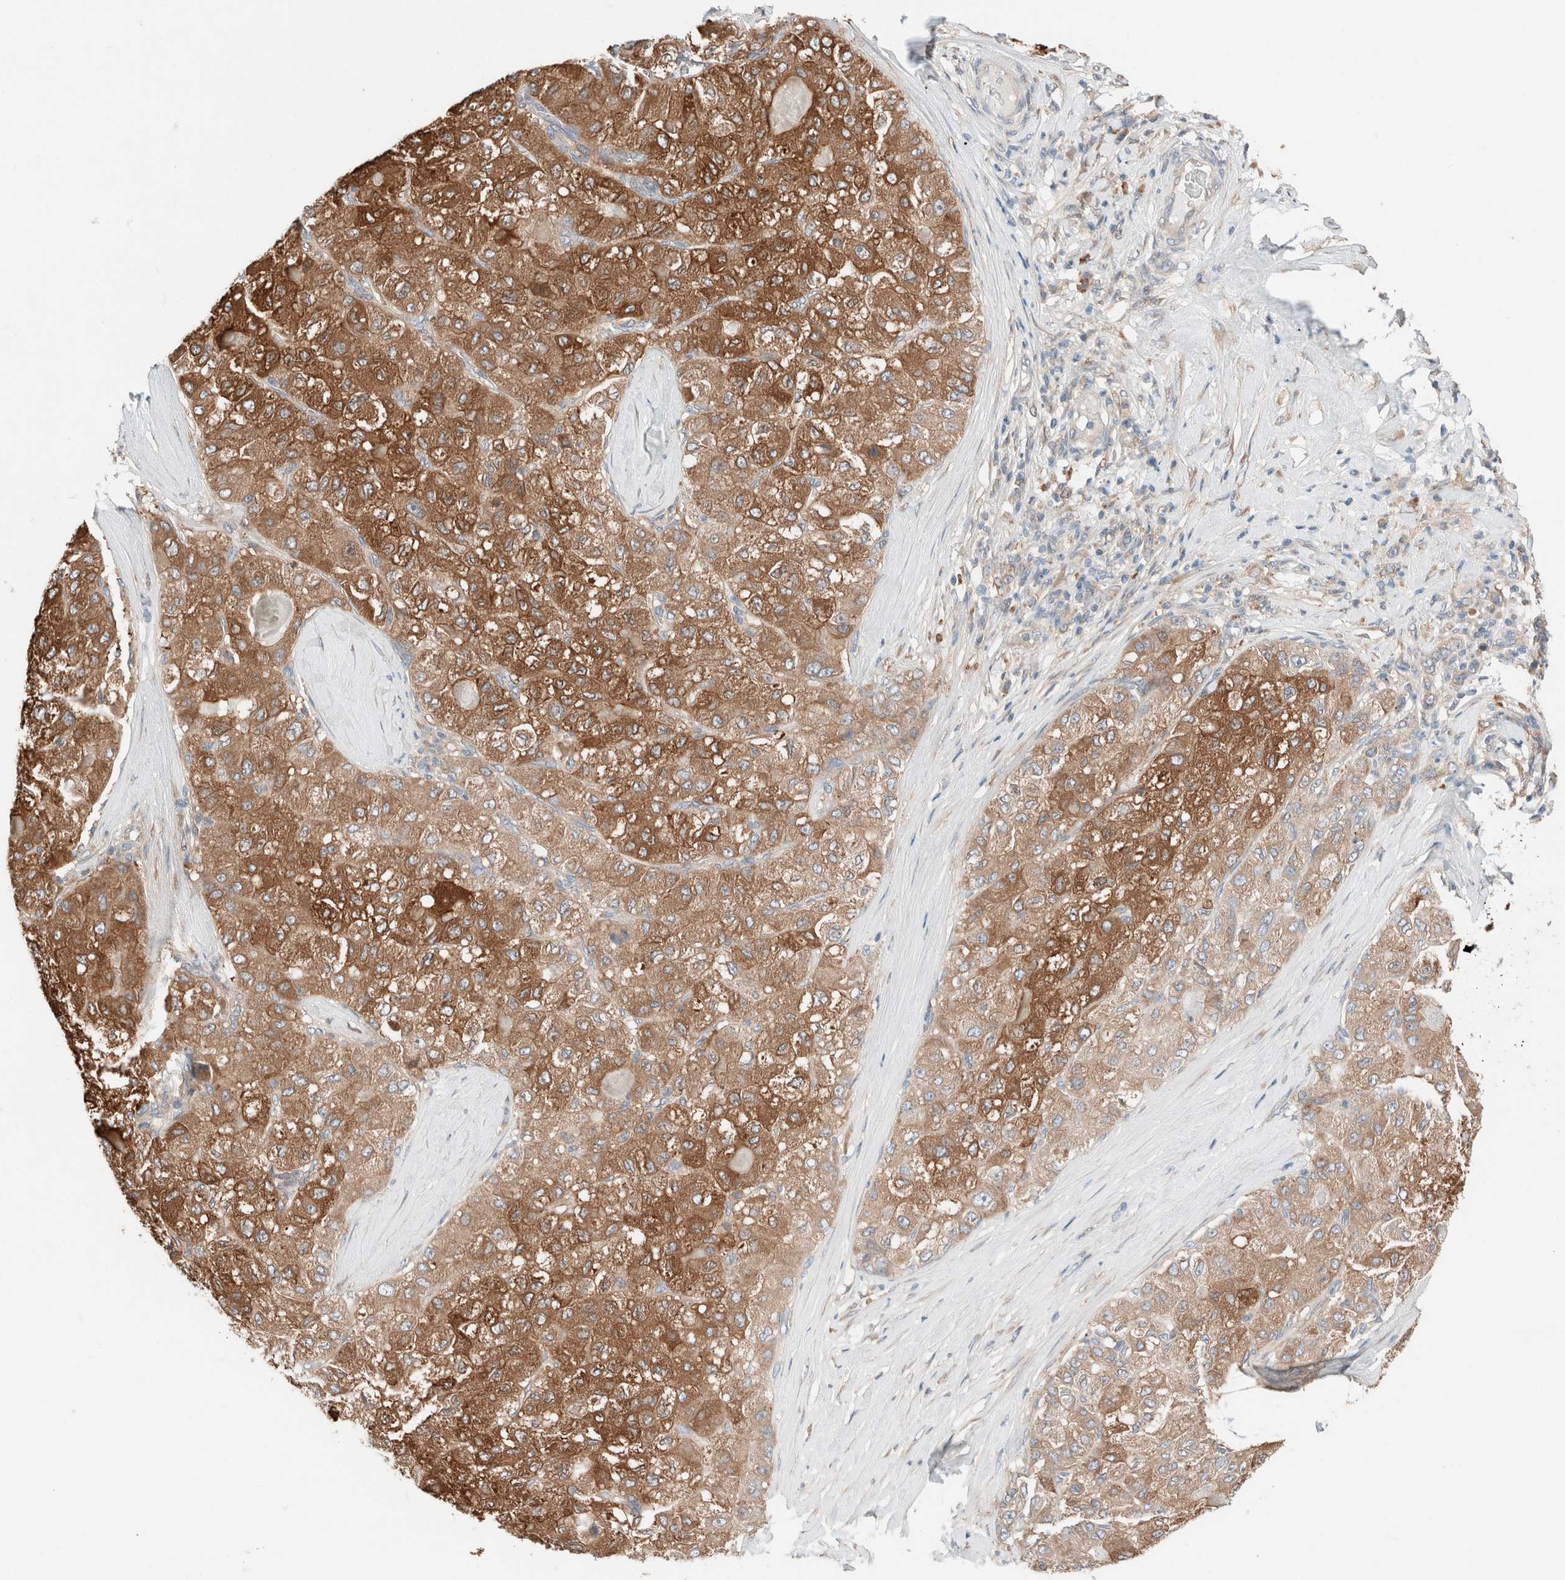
{"staining": {"intensity": "moderate", "quantity": ">75%", "location": "cytoplasmic/membranous"}, "tissue": "liver cancer", "cell_type": "Tumor cells", "image_type": "cancer", "snomed": [{"axis": "morphology", "description": "Carcinoma, Hepatocellular, NOS"}, {"axis": "topography", "description": "Liver"}], "caption": "Brown immunohistochemical staining in human liver cancer (hepatocellular carcinoma) demonstrates moderate cytoplasmic/membranous expression in approximately >75% of tumor cells. (DAB (3,3'-diaminobenzidine) = brown stain, brightfield microscopy at high magnification).", "gene": "PCM1", "patient": {"sex": "male", "age": 80}}